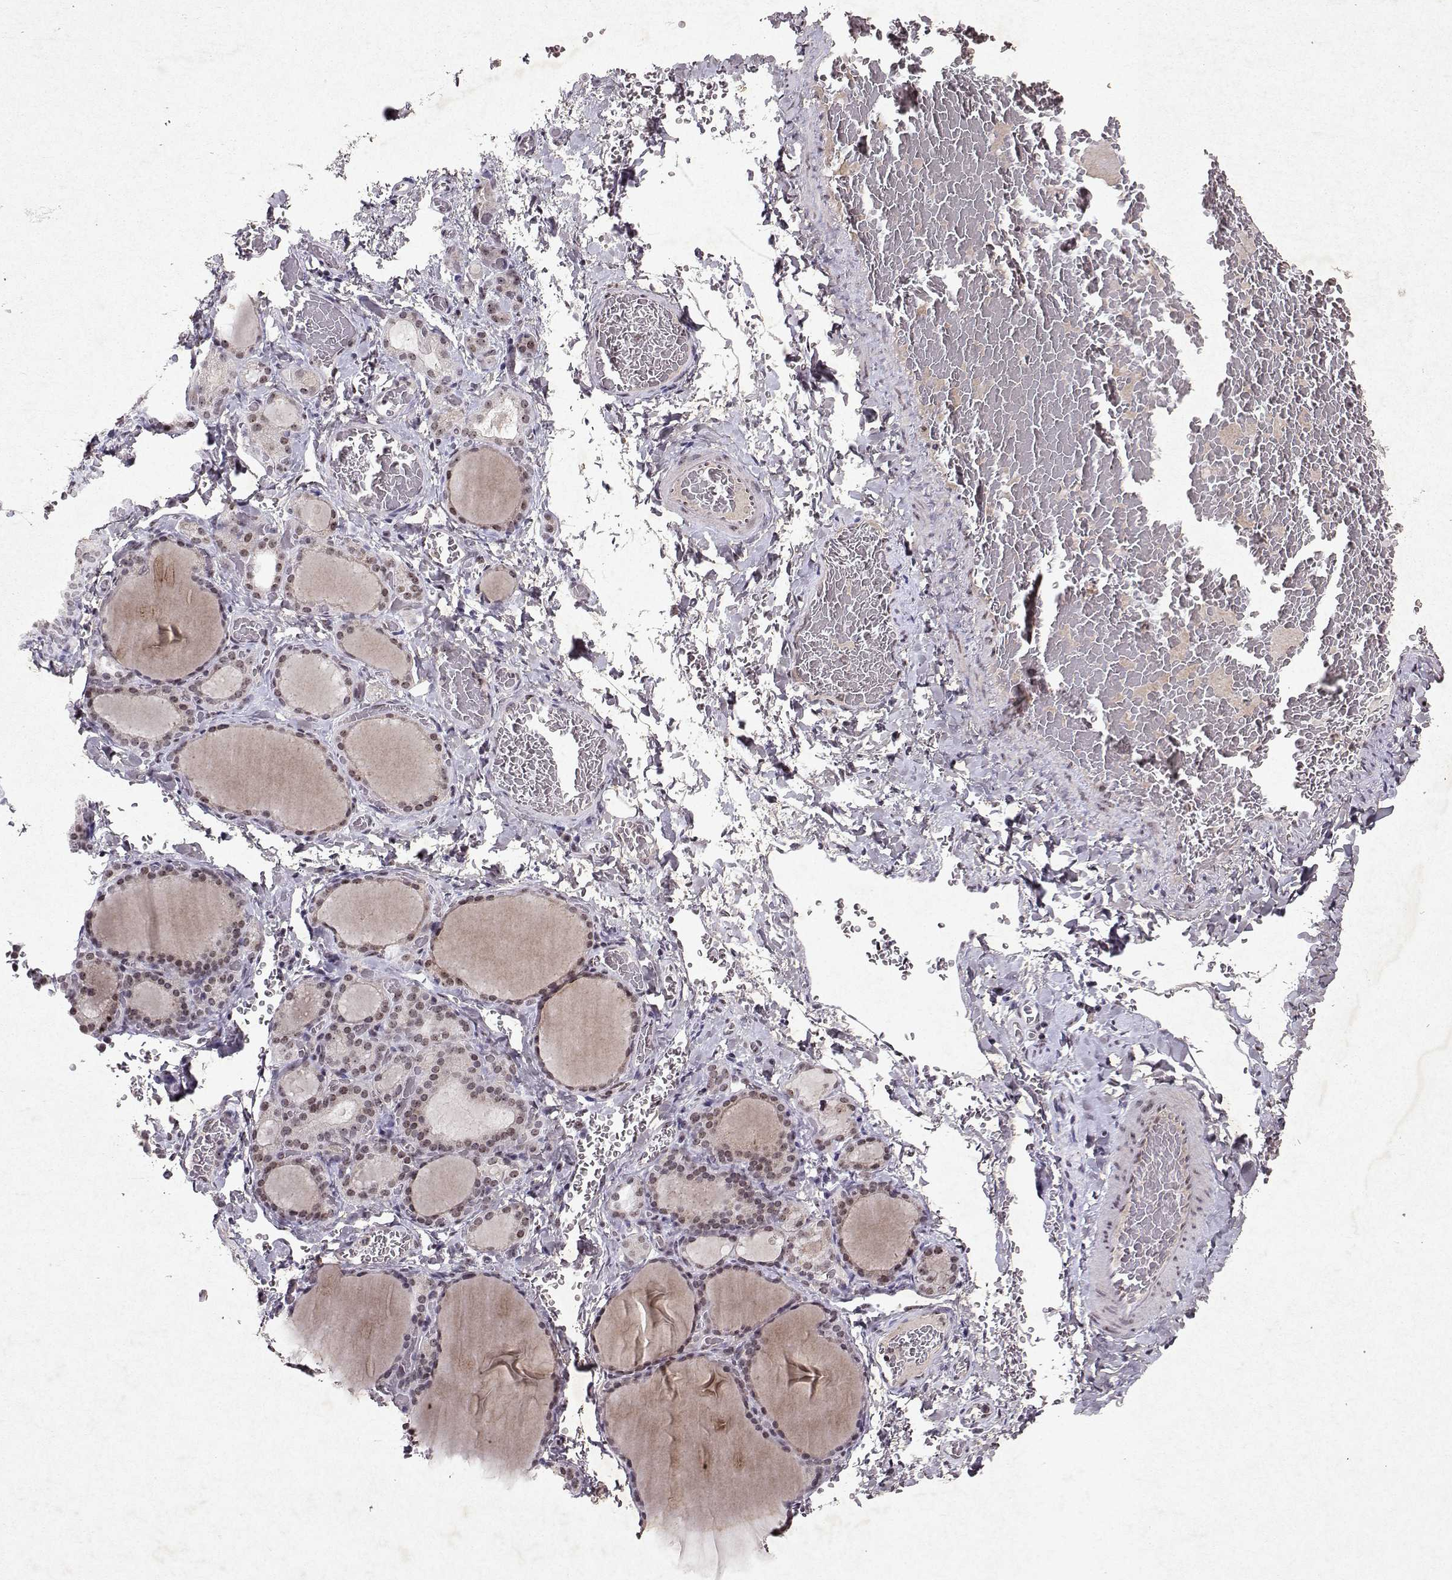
{"staining": {"intensity": "weak", "quantity": "<25%", "location": "nuclear"}, "tissue": "thyroid gland", "cell_type": "Glandular cells", "image_type": "normal", "snomed": [{"axis": "morphology", "description": "Normal tissue, NOS"}, {"axis": "morphology", "description": "Hyperplasia, NOS"}, {"axis": "topography", "description": "Thyroid gland"}], "caption": "An IHC micrograph of normal thyroid gland is shown. There is no staining in glandular cells of thyroid gland.", "gene": "DDX56", "patient": {"sex": "female", "age": 27}}